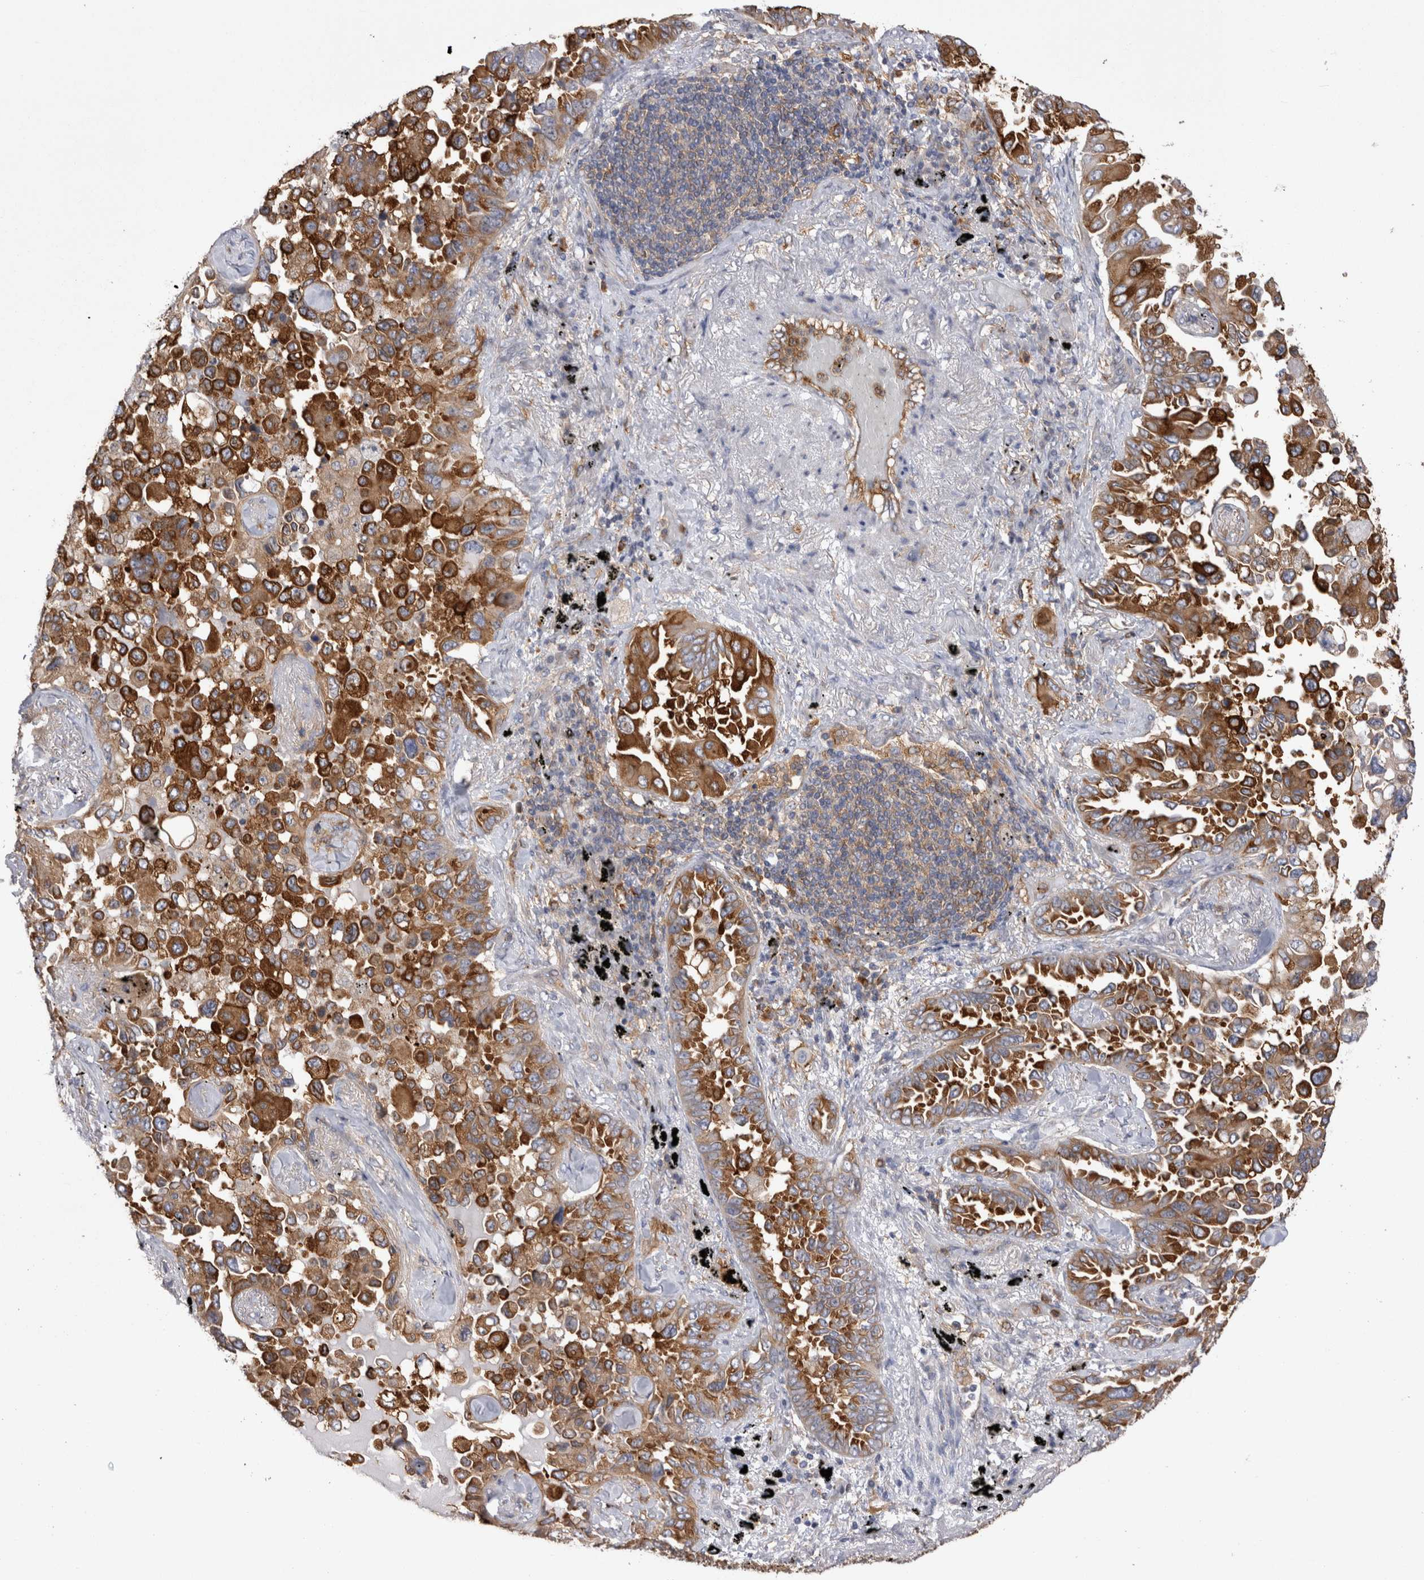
{"staining": {"intensity": "strong", "quantity": ">75%", "location": "cytoplasmic/membranous"}, "tissue": "lung cancer", "cell_type": "Tumor cells", "image_type": "cancer", "snomed": [{"axis": "morphology", "description": "Adenocarcinoma, NOS"}, {"axis": "topography", "description": "Lung"}], "caption": "A histopathology image of lung cancer (adenocarcinoma) stained for a protein demonstrates strong cytoplasmic/membranous brown staining in tumor cells.", "gene": "RAB11FIP1", "patient": {"sex": "female", "age": 67}}